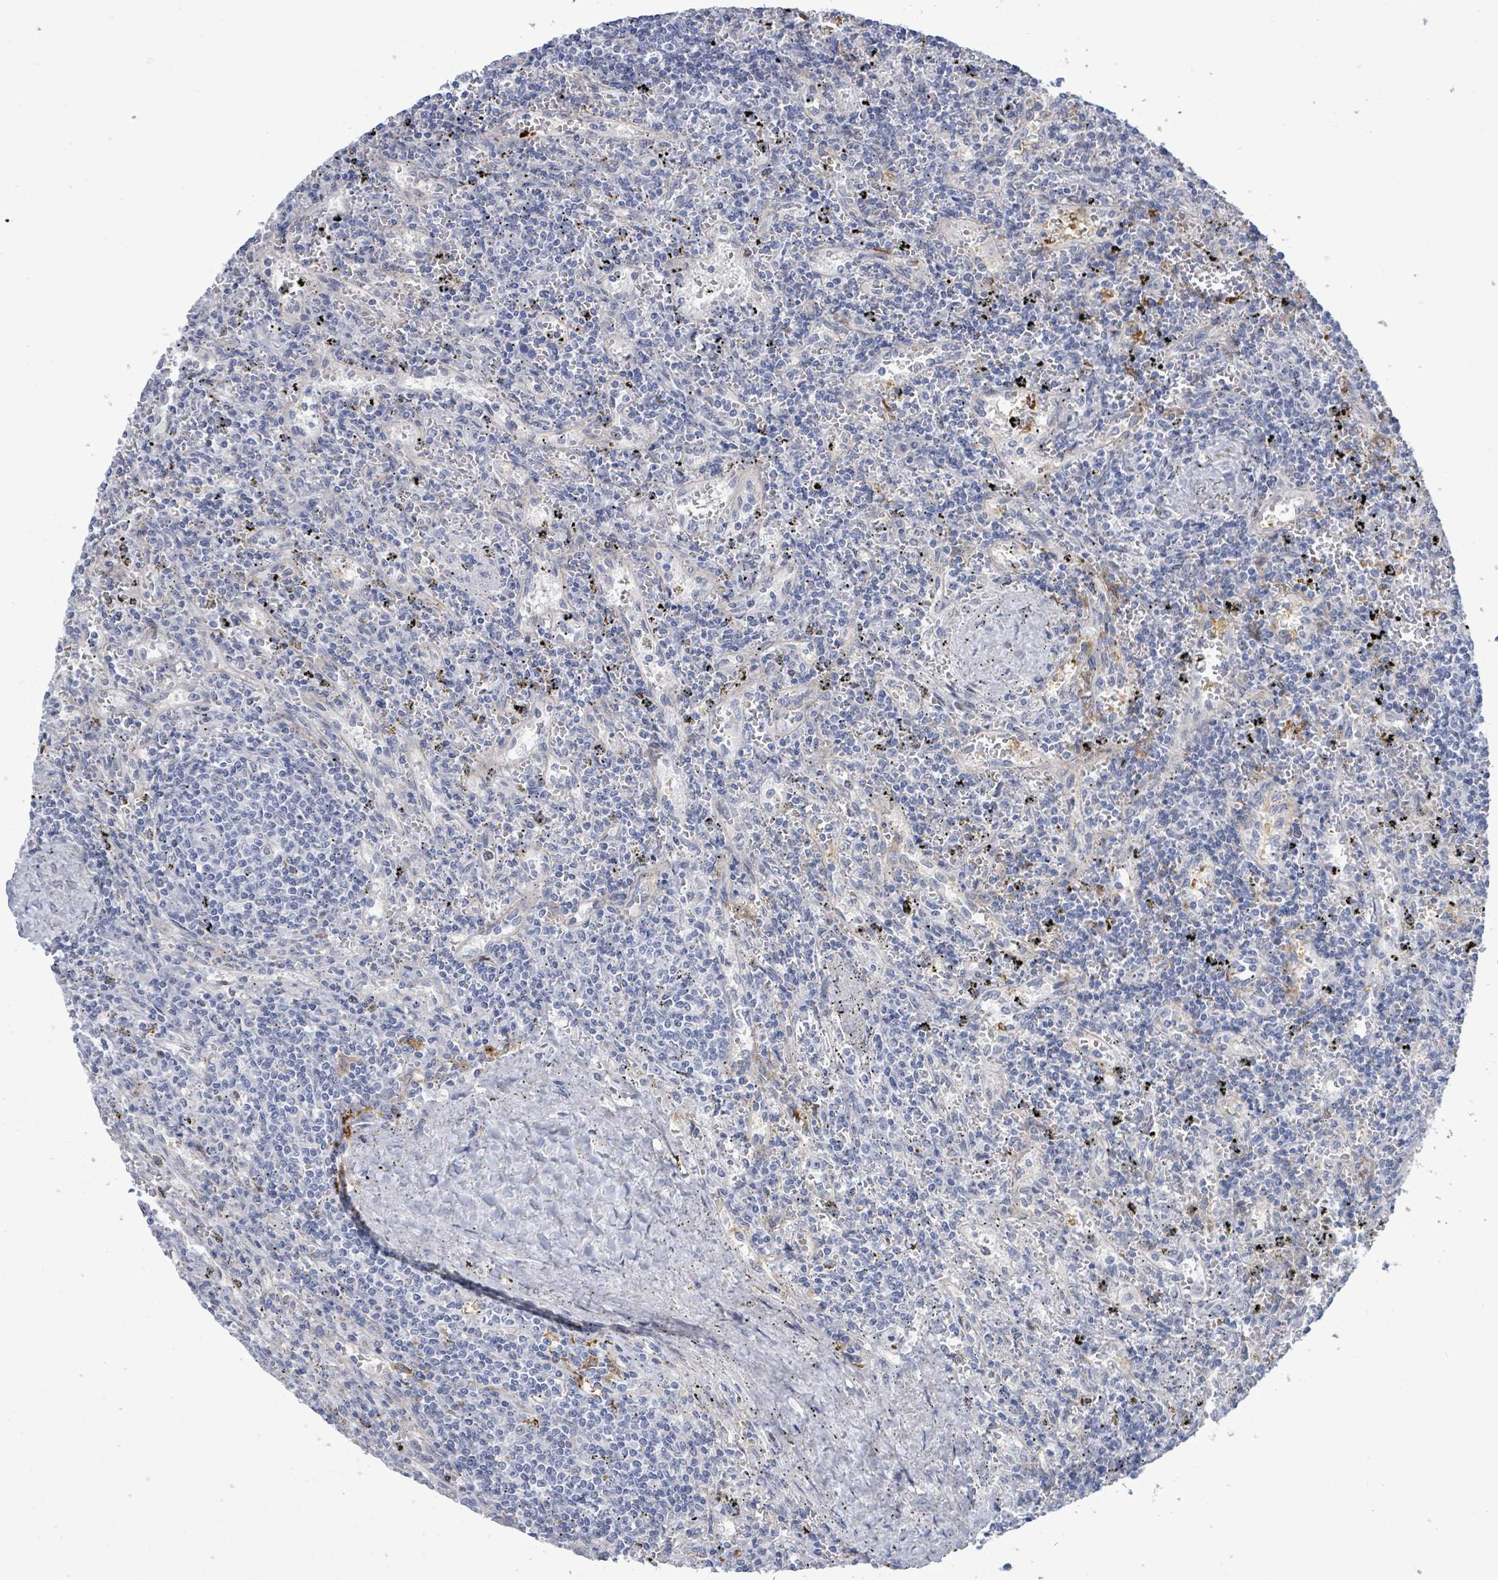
{"staining": {"intensity": "negative", "quantity": "none", "location": "none"}, "tissue": "lymphoma", "cell_type": "Tumor cells", "image_type": "cancer", "snomed": [{"axis": "morphology", "description": "Malignant lymphoma, non-Hodgkin's type, Low grade"}, {"axis": "topography", "description": "Spleen"}], "caption": "IHC of lymphoma reveals no expression in tumor cells.", "gene": "CT45A5", "patient": {"sex": "male", "age": 76}}